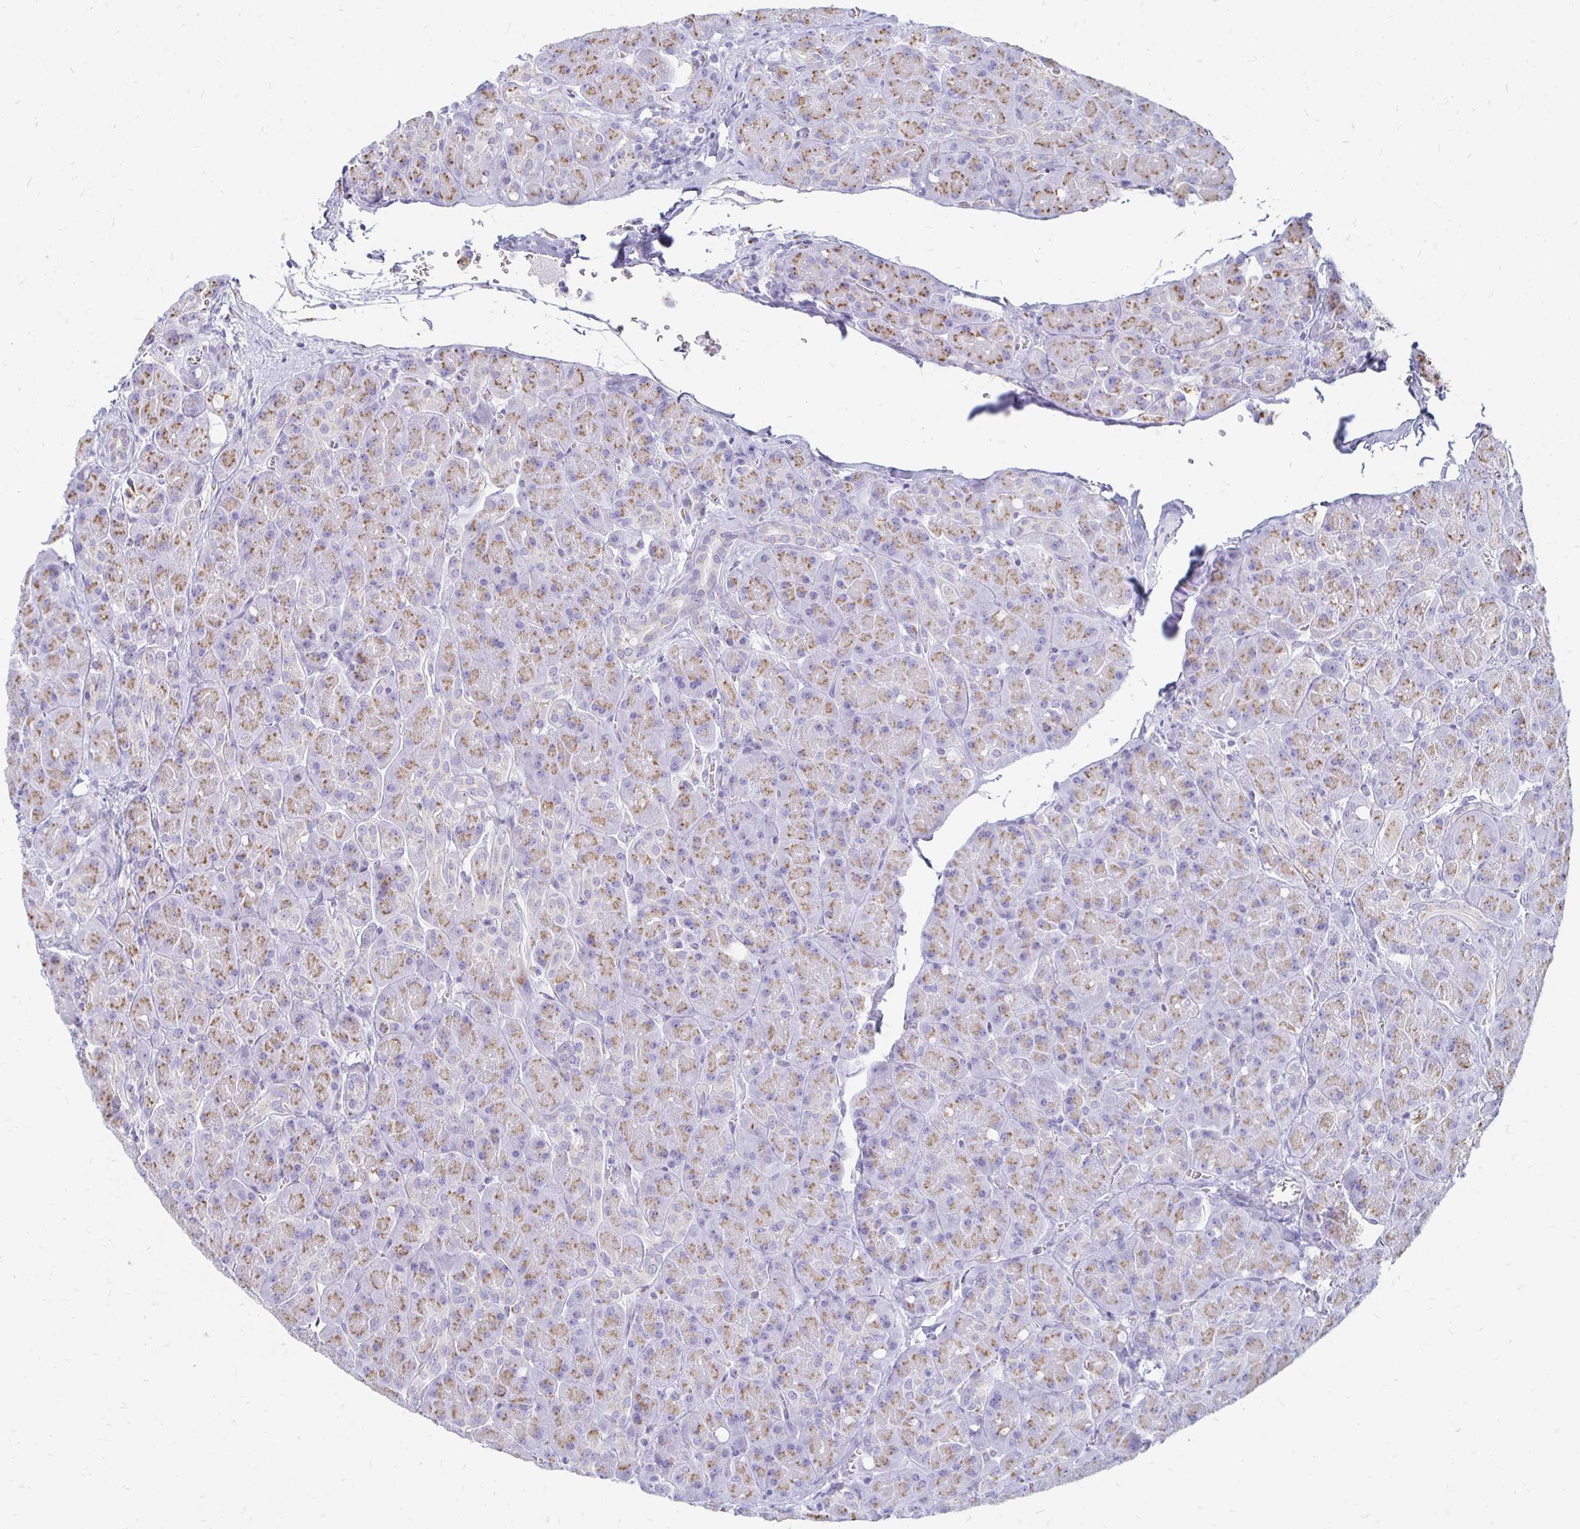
{"staining": {"intensity": "weak", "quantity": ">75%", "location": "cytoplasmic/membranous"}, "tissue": "pancreas", "cell_type": "Exocrine glandular cells", "image_type": "normal", "snomed": [{"axis": "morphology", "description": "Normal tissue, NOS"}, {"axis": "topography", "description": "Pancreas"}], "caption": "The image displays a brown stain indicating the presence of a protein in the cytoplasmic/membranous of exocrine glandular cells in pancreas.", "gene": "PAGE4", "patient": {"sex": "male", "age": 55}}